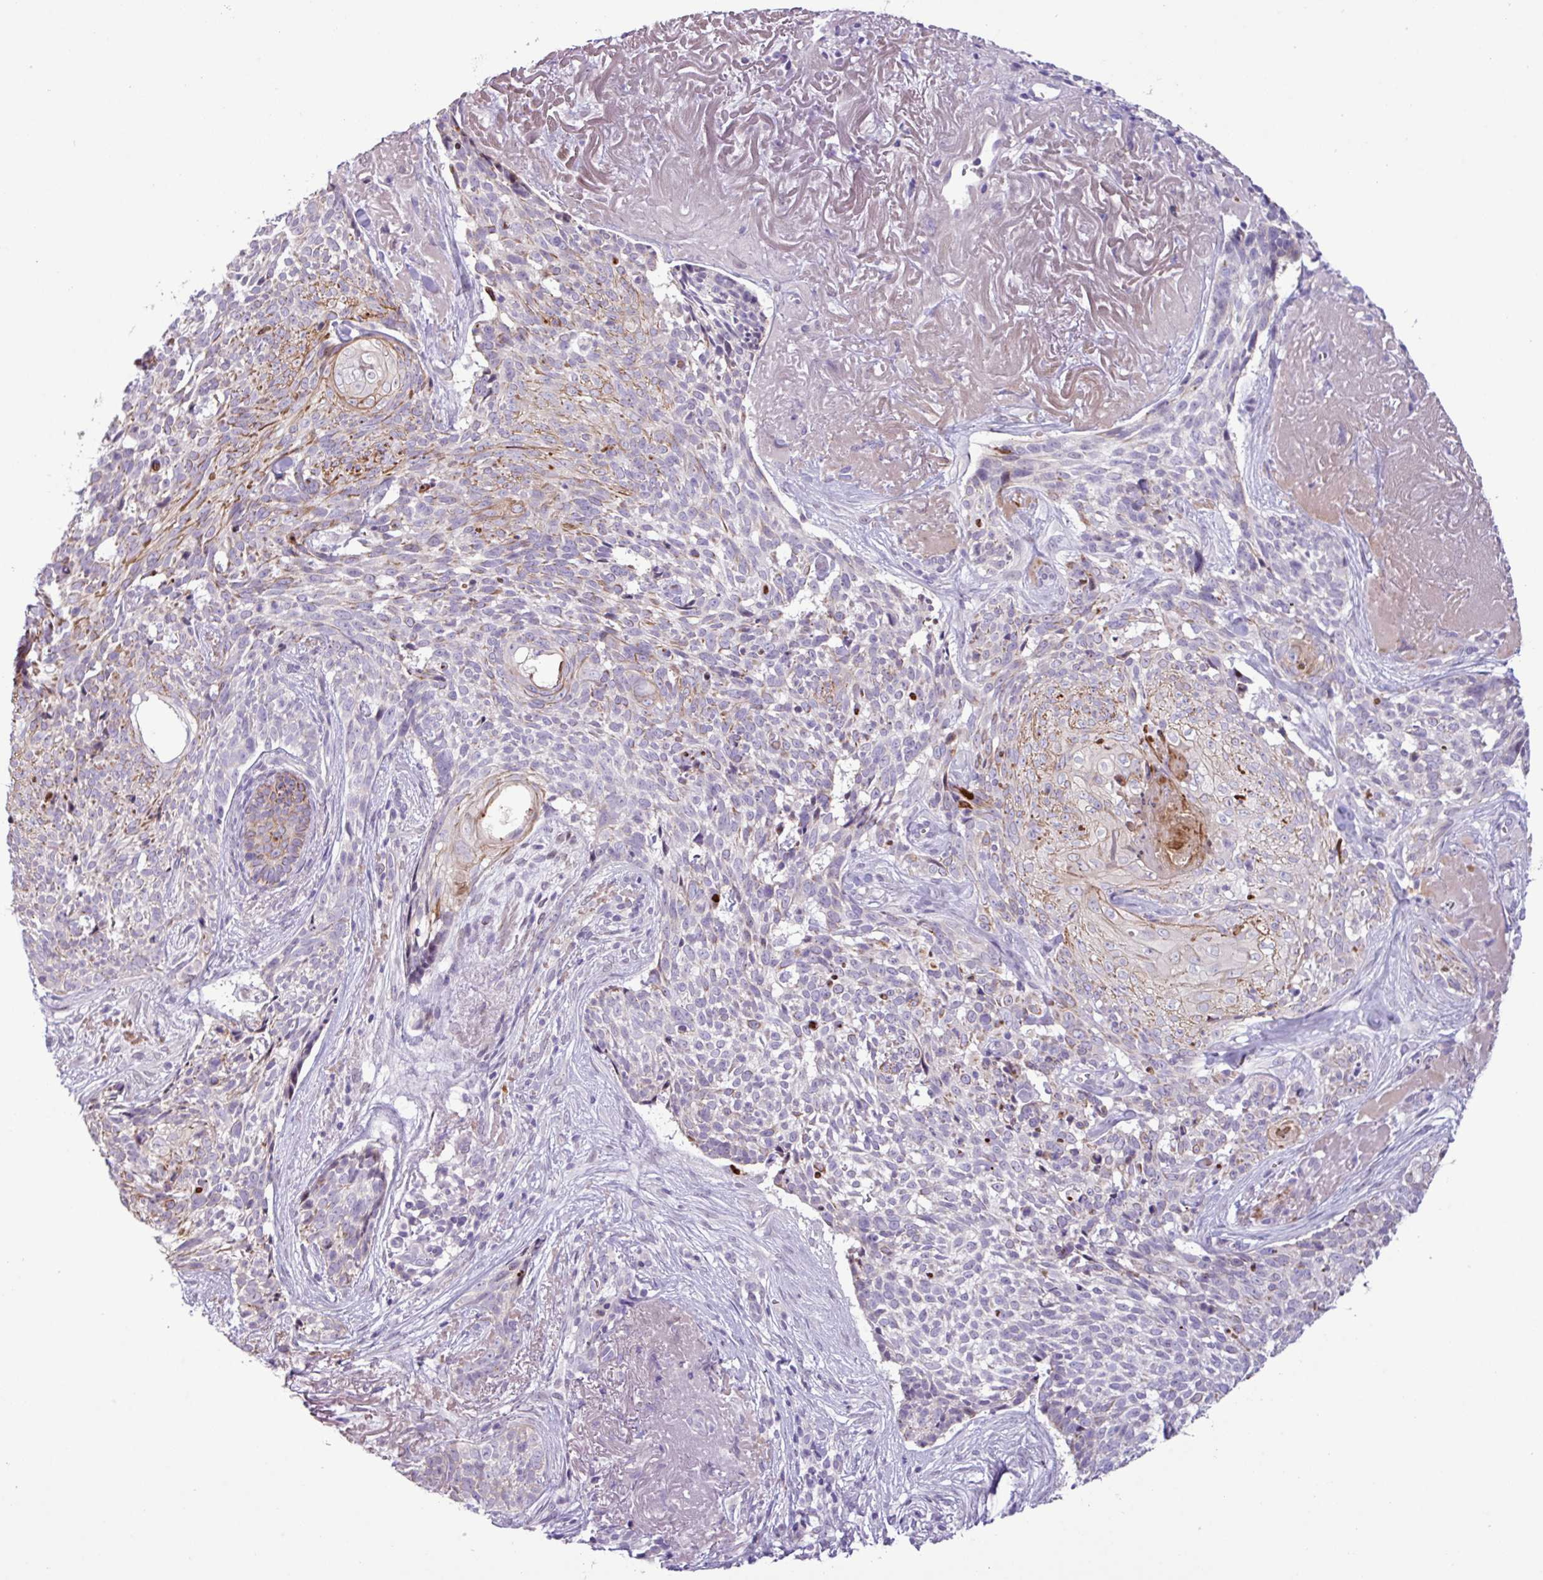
{"staining": {"intensity": "moderate", "quantity": "25%-75%", "location": "cytoplasmic/membranous"}, "tissue": "skin cancer", "cell_type": "Tumor cells", "image_type": "cancer", "snomed": [{"axis": "morphology", "description": "Basal cell carcinoma"}, {"axis": "topography", "description": "Skin"}, {"axis": "topography", "description": "Skin of face"}], "caption": "Immunohistochemical staining of human basal cell carcinoma (skin) reveals medium levels of moderate cytoplasmic/membranous protein positivity in approximately 25%-75% of tumor cells.", "gene": "PNLDC1", "patient": {"sex": "female", "age": 95}}